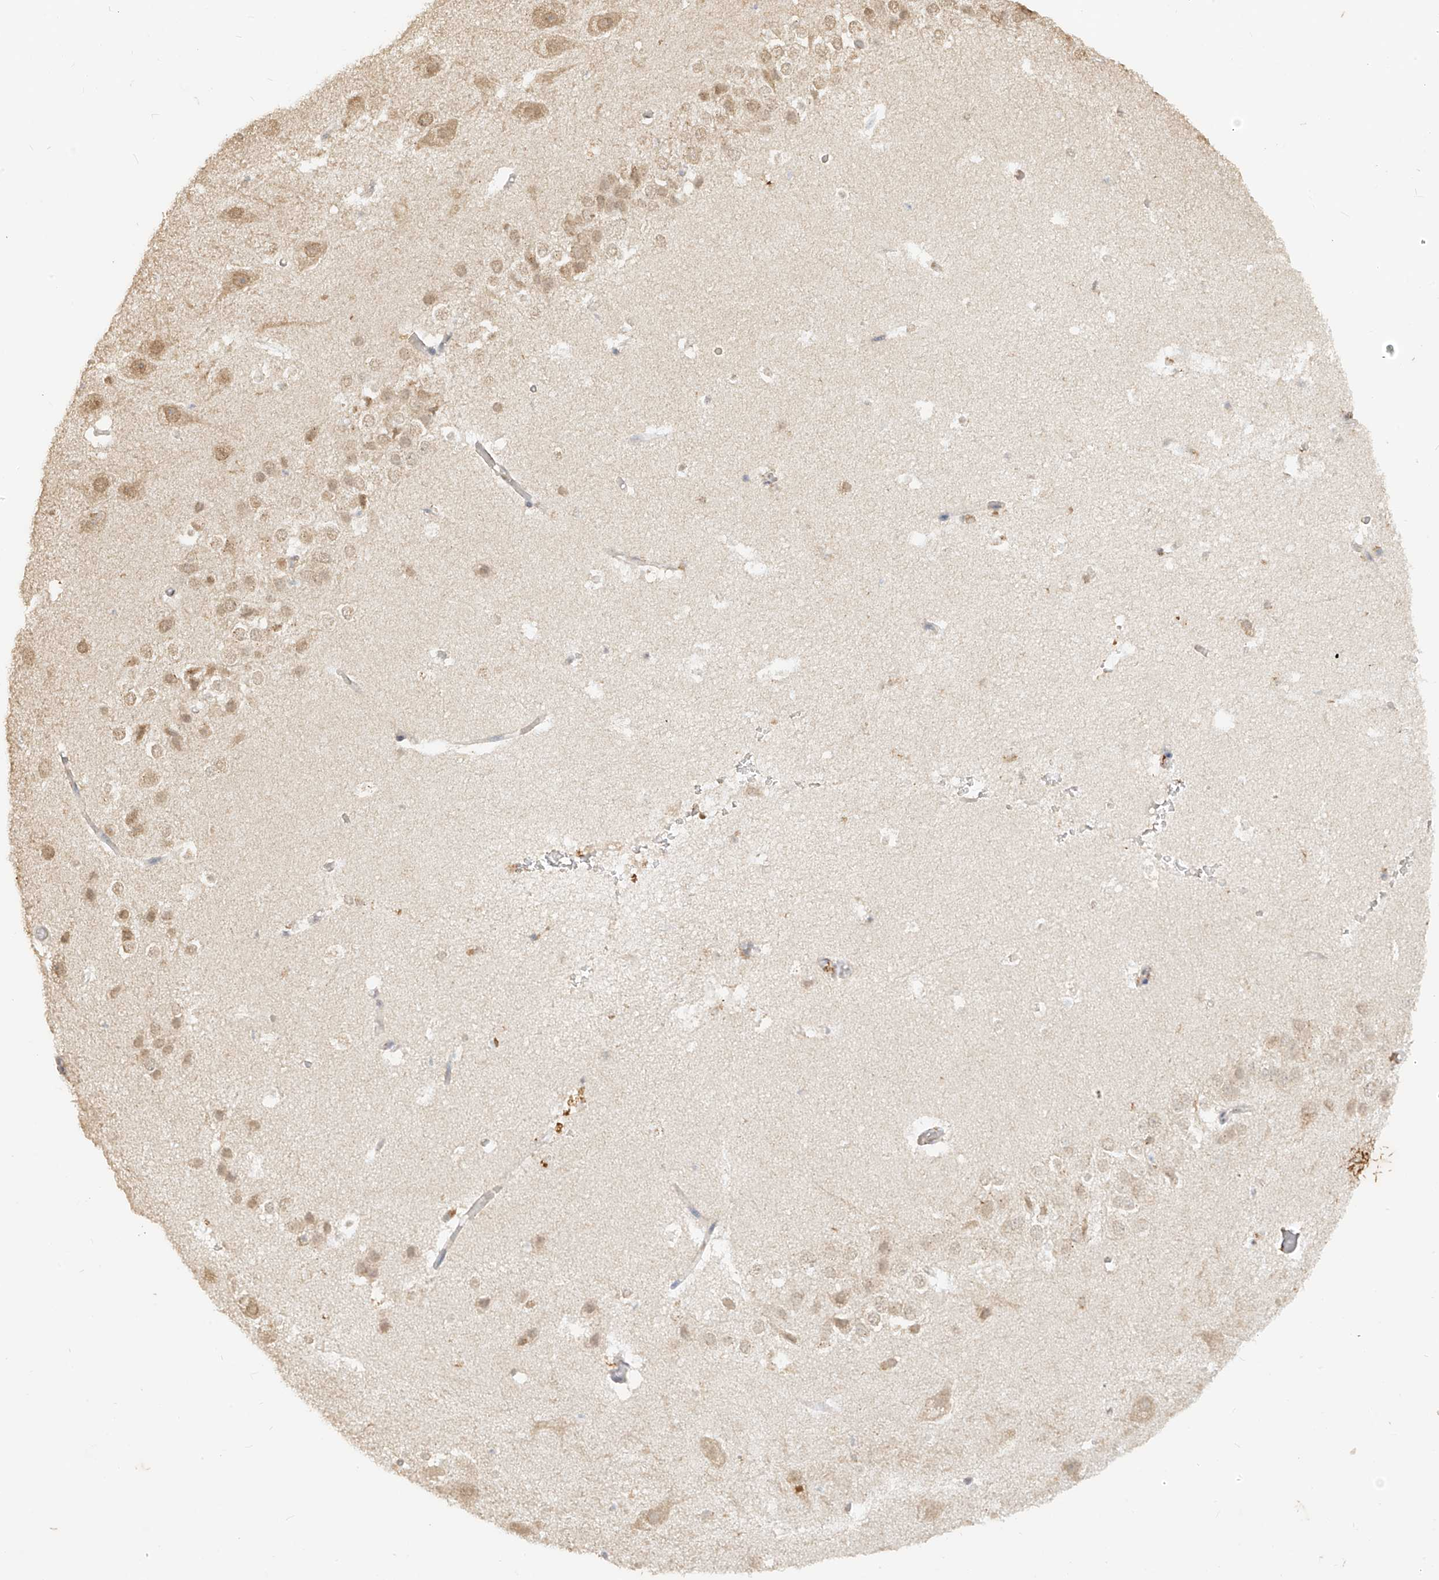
{"staining": {"intensity": "weak", "quantity": "<25%", "location": "cytoplasmic/membranous"}, "tissue": "hippocampus", "cell_type": "Glial cells", "image_type": "normal", "snomed": [{"axis": "morphology", "description": "Normal tissue, NOS"}, {"axis": "topography", "description": "Hippocampus"}], "caption": "The IHC histopathology image has no significant positivity in glial cells of hippocampus. Brightfield microscopy of IHC stained with DAB (3,3'-diaminobenzidine) (brown) and hematoxylin (blue), captured at high magnification.", "gene": "MTUS2", "patient": {"sex": "female", "age": 52}}